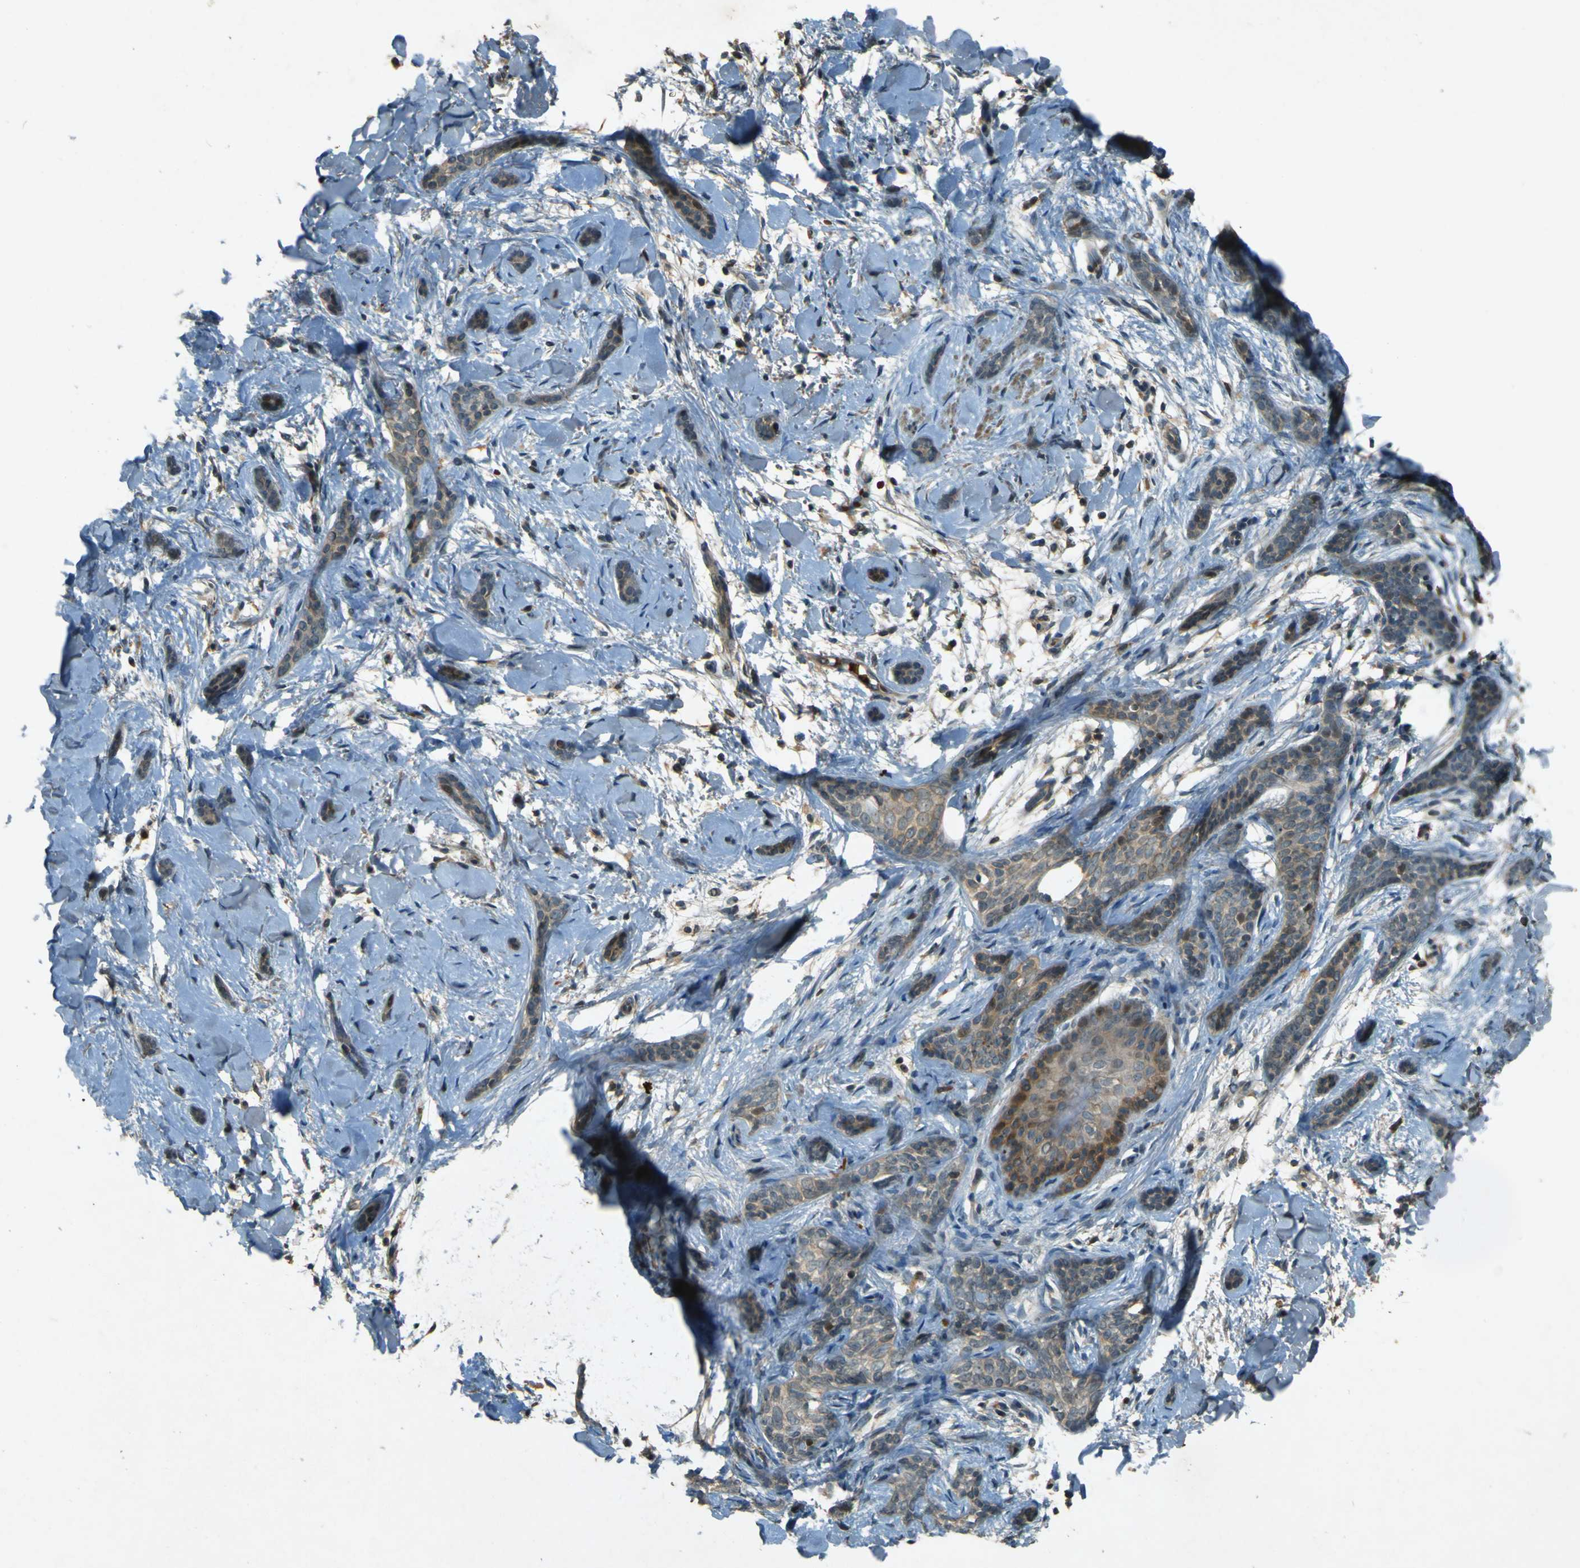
{"staining": {"intensity": "weak", "quantity": ">75%", "location": "cytoplasmic/membranous"}, "tissue": "skin cancer", "cell_type": "Tumor cells", "image_type": "cancer", "snomed": [{"axis": "morphology", "description": "Basal cell carcinoma"}, {"axis": "morphology", "description": "Adnexal tumor, benign"}, {"axis": "topography", "description": "Skin"}], "caption": "Immunohistochemistry (IHC) (DAB (3,3'-diaminobenzidine)) staining of benign adnexal tumor (skin) reveals weak cytoplasmic/membranous protein staining in approximately >75% of tumor cells. Nuclei are stained in blue.", "gene": "MPDZ", "patient": {"sex": "female", "age": 42}}